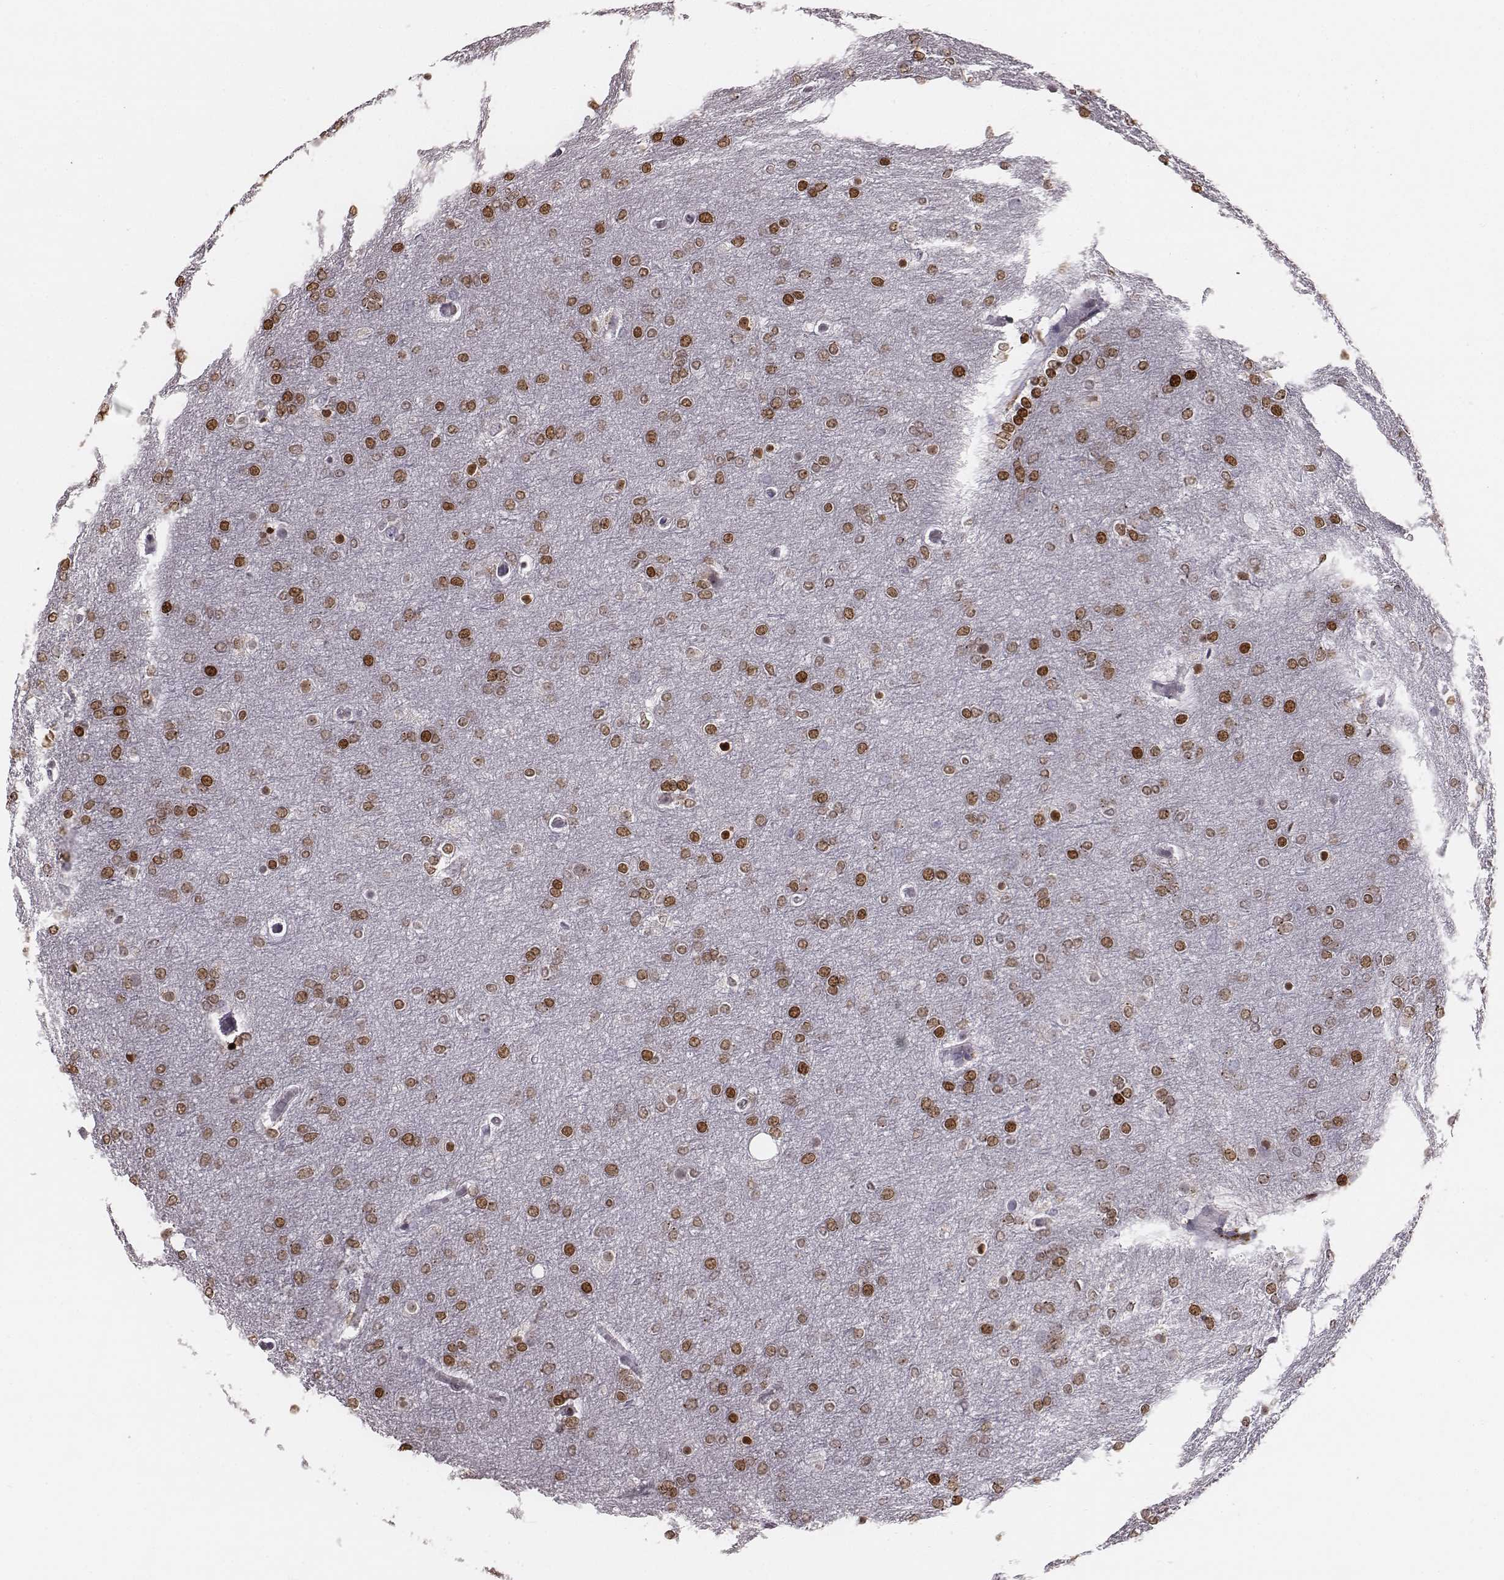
{"staining": {"intensity": "moderate", "quantity": ">75%", "location": "nuclear"}, "tissue": "glioma", "cell_type": "Tumor cells", "image_type": "cancer", "snomed": [{"axis": "morphology", "description": "Glioma, malignant, High grade"}, {"axis": "topography", "description": "Brain"}], "caption": "IHC image of neoplastic tissue: glioma stained using immunohistochemistry (IHC) exhibits medium levels of moderate protein expression localized specifically in the nuclear of tumor cells, appearing as a nuclear brown color.", "gene": "NDC1", "patient": {"sex": "female", "age": 61}}